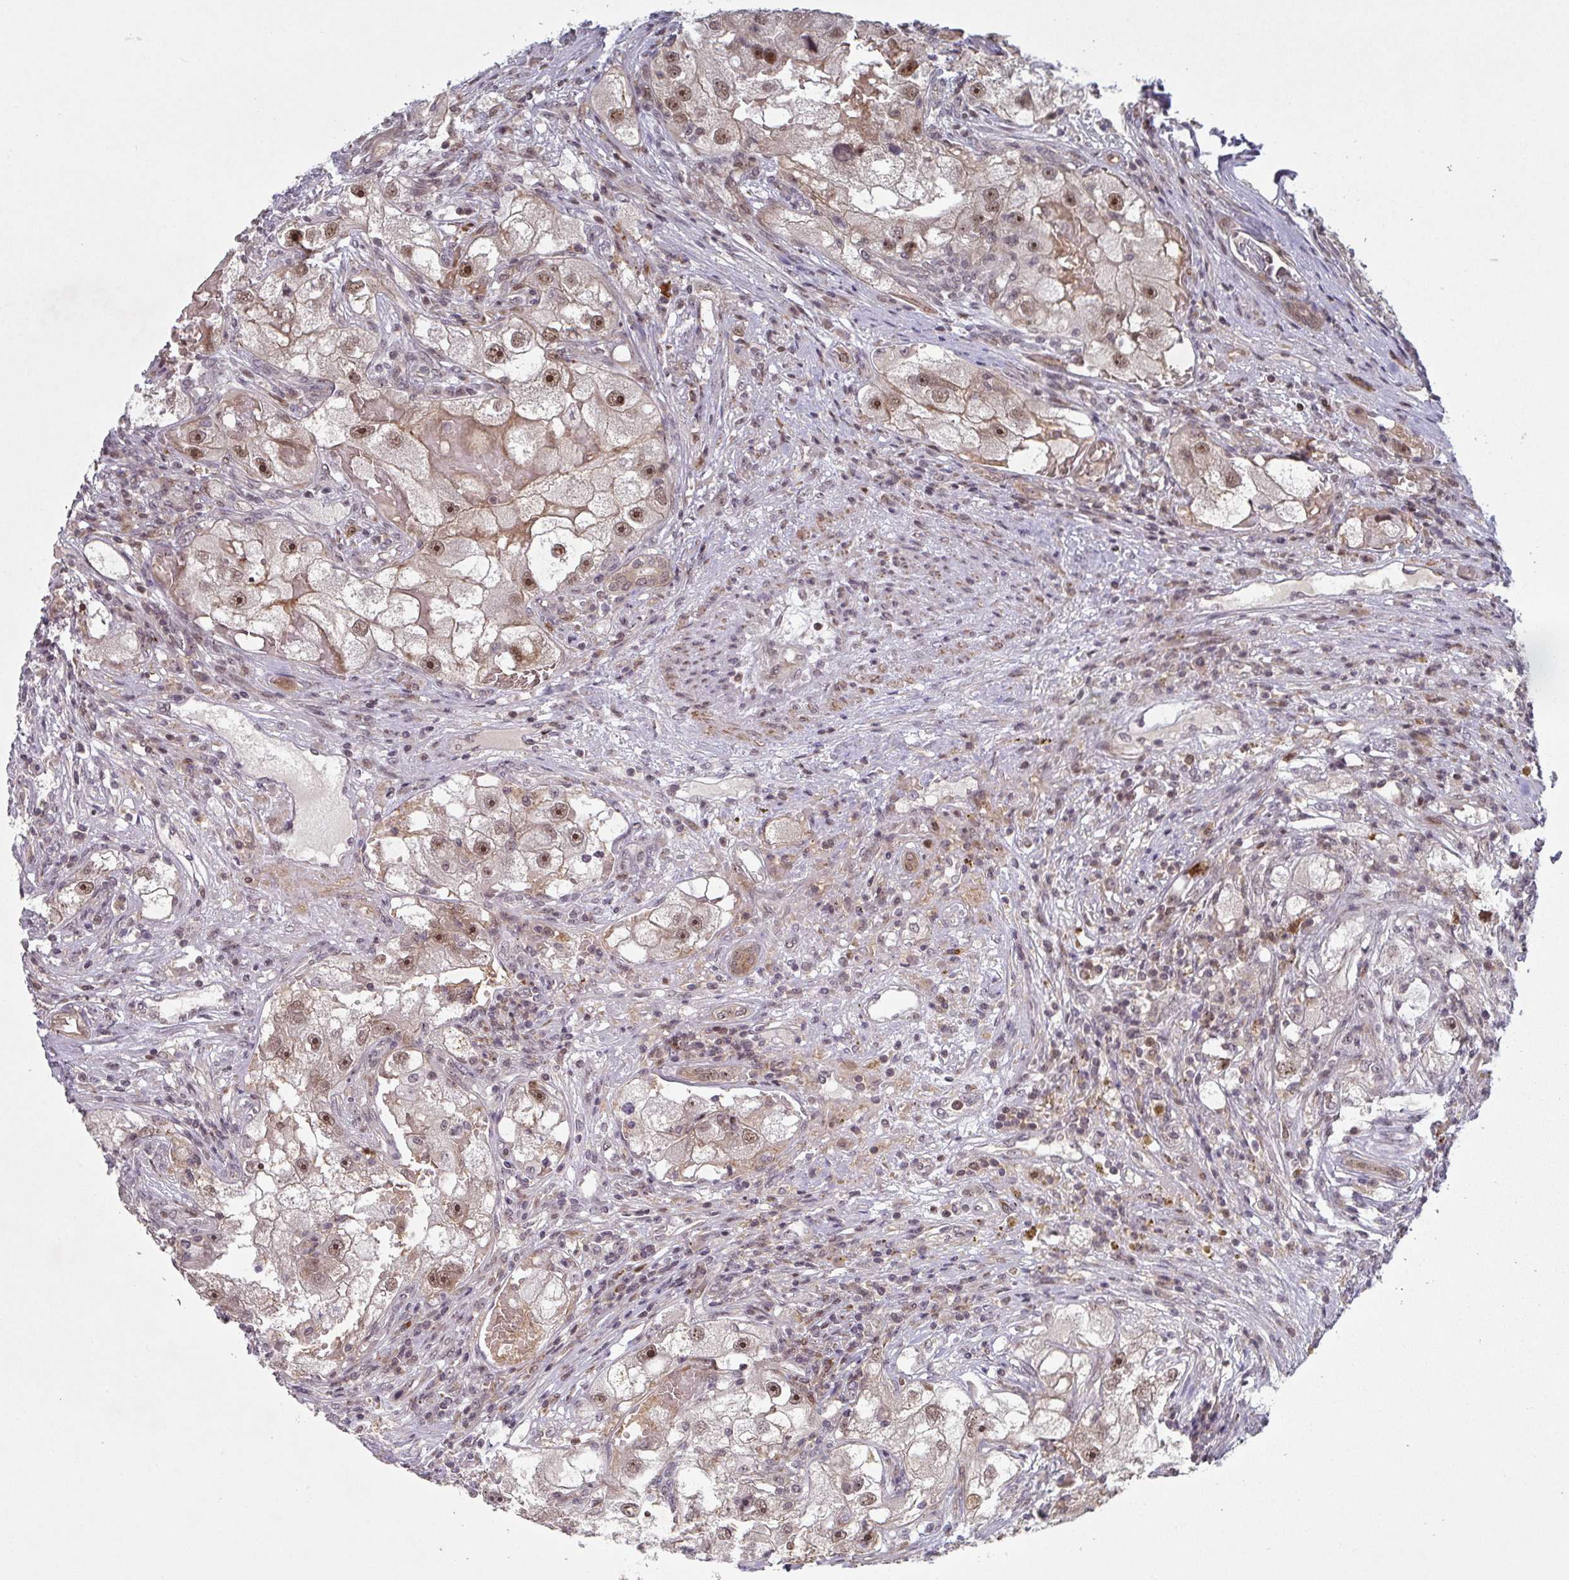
{"staining": {"intensity": "moderate", "quantity": ">75%", "location": "cytoplasmic/membranous,nuclear"}, "tissue": "renal cancer", "cell_type": "Tumor cells", "image_type": "cancer", "snomed": [{"axis": "morphology", "description": "Adenocarcinoma, NOS"}, {"axis": "topography", "description": "Kidney"}], "caption": "Adenocarcinoma (renal) stained for a protein (brown) reveals moderate cytoplasmic/membranous and nuclear positive expression in about >75% of tumor cells.", "gene": "NLRP13", "patient": {"sex": "male", "age": 63}}